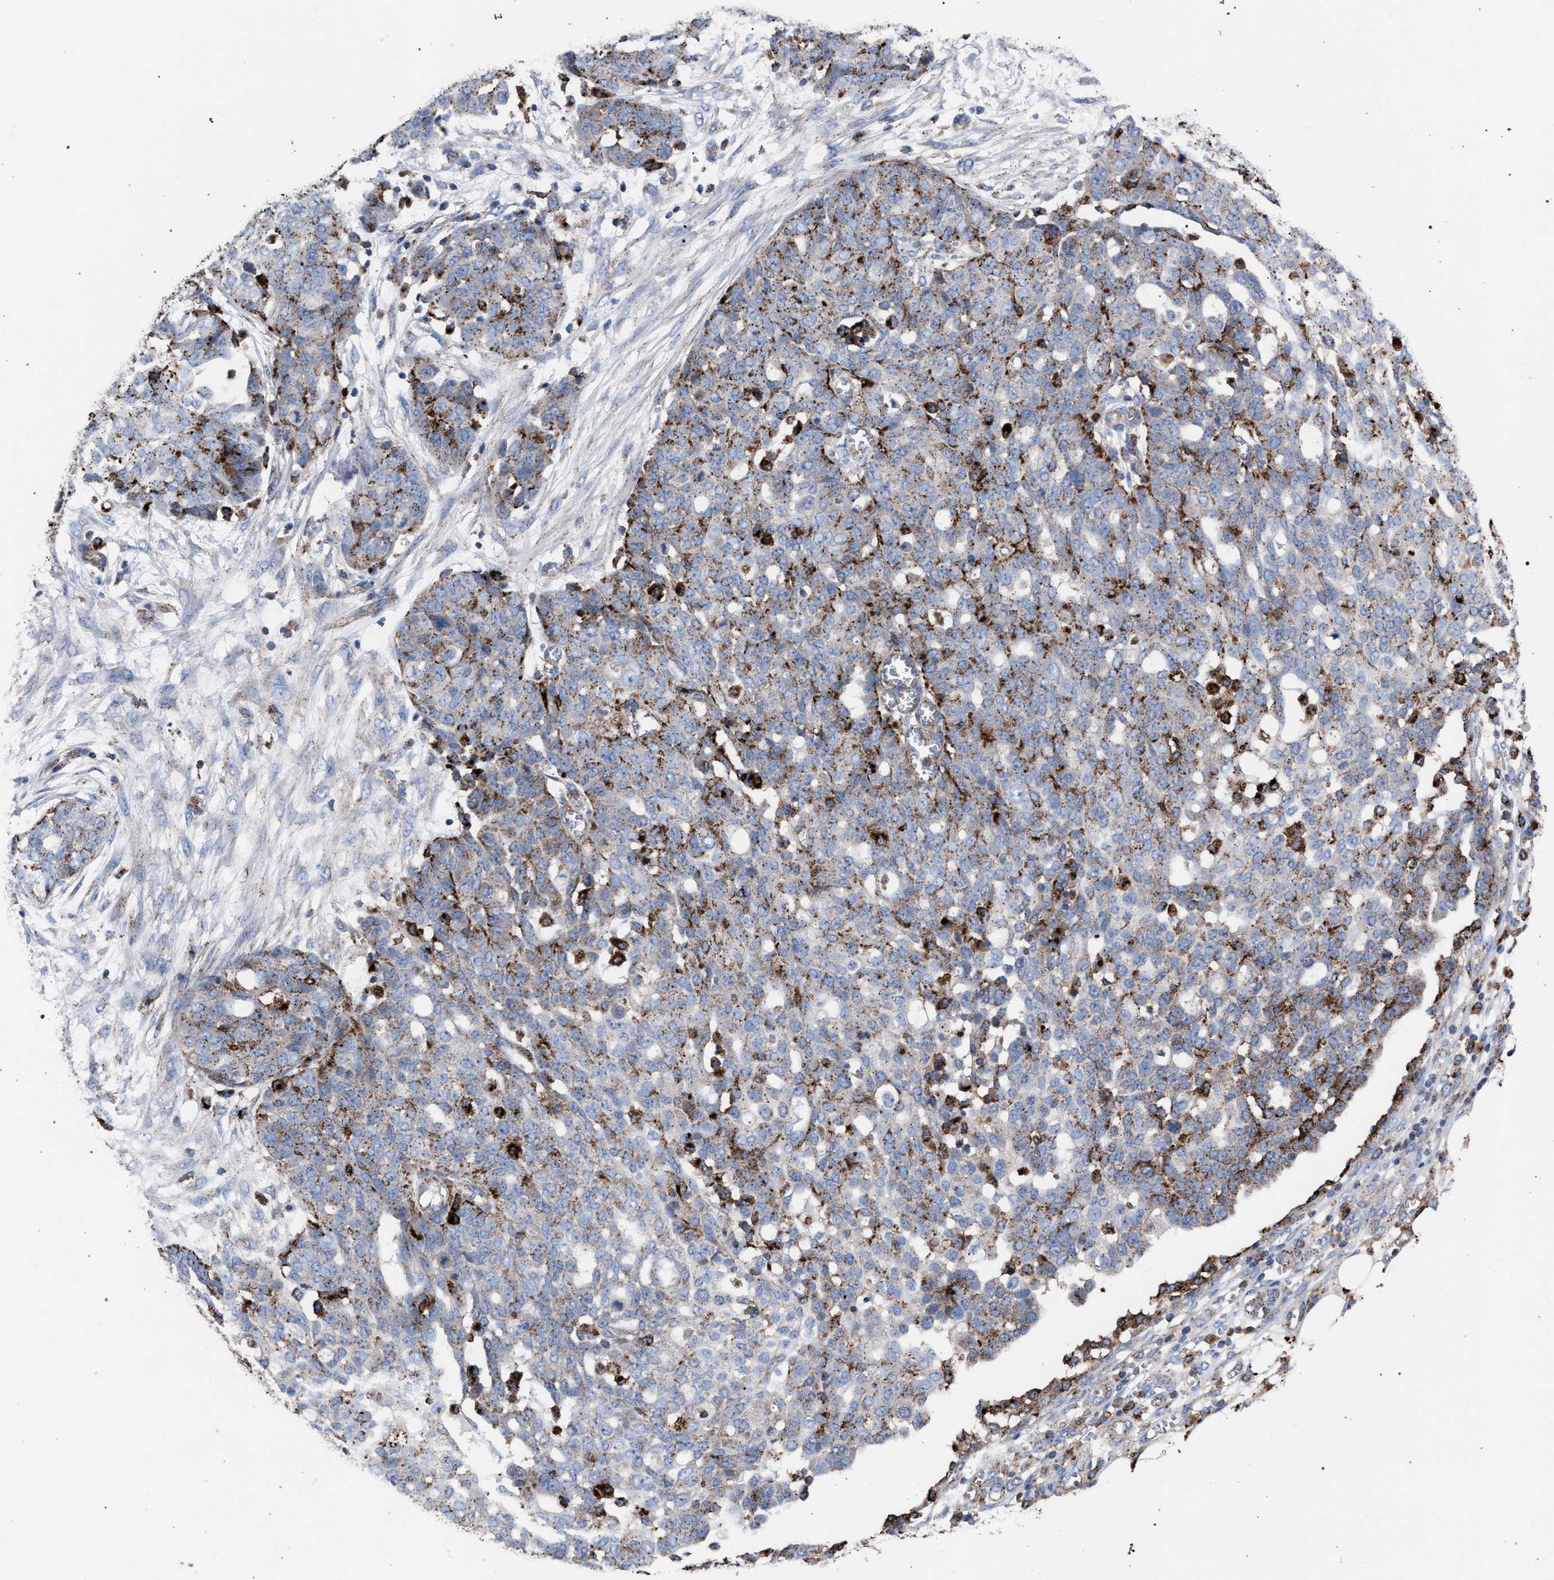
{"staining": {"intensity": "moderate", "quantity": ">75%", "location": "cytoplasmic/membranous"}, "tissue": "ovarian cancer", "cell_type": "Tumor cells", "image_type": "cancer", "snomed": [{"axis": "morphology", "description": "Cystadenocarcinoma, serous, NOS"}, {"axis": "topography", "description": "Soft tissue"}, {"axis": "topography", "description": "Ovary"}], "caption": "This micrograph reveals immunohistochemistry staining of human ovarian cancer (serous cystadenocarcinoma), with medium moderate cytoplasmic/membranous expression in approximately >75% of tumor cells.", "gene": "PPT1", "patient": {"sex": "female", "age": 57}}